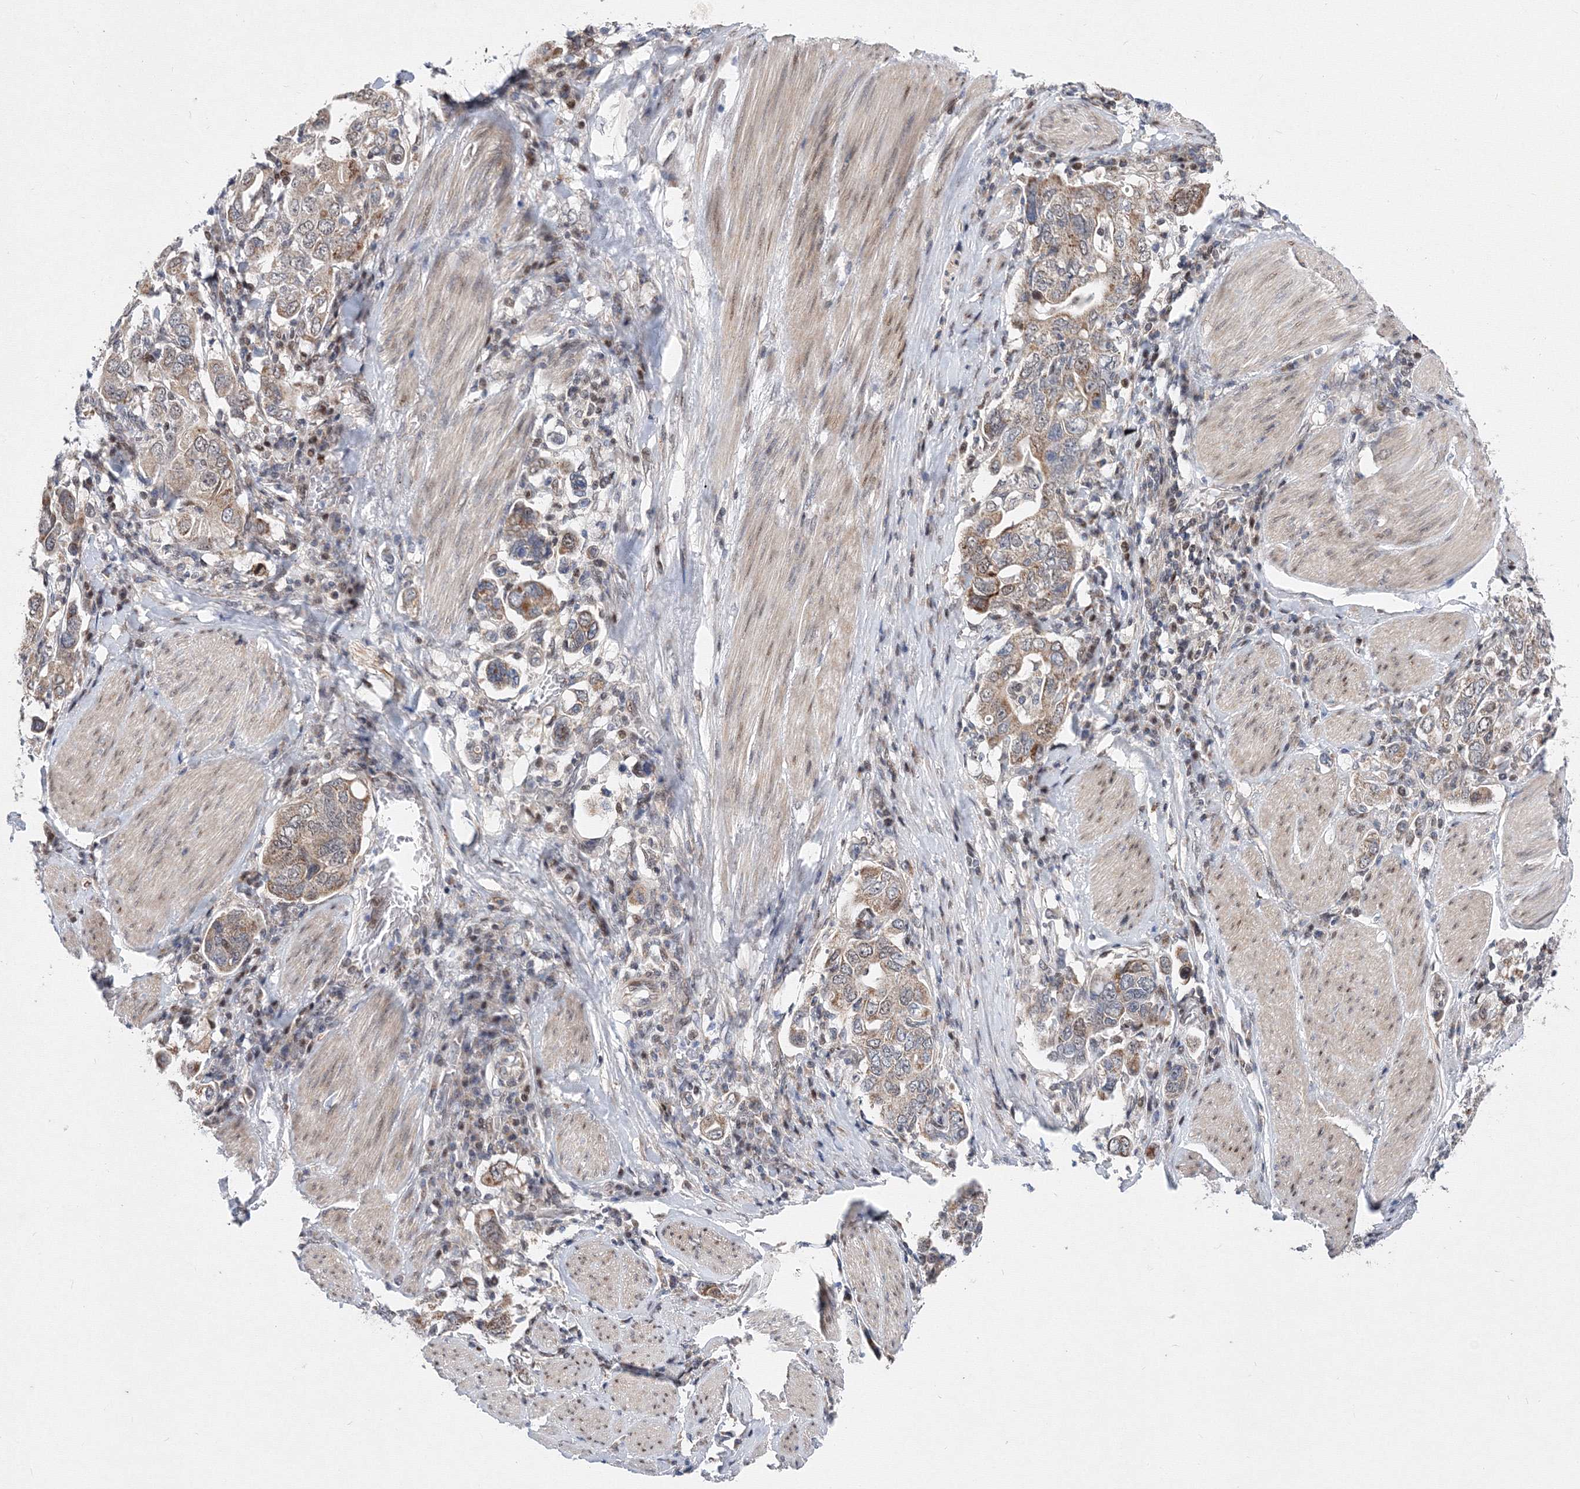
{"staining": {"intensity": "moderate", "quantity": ">75%", "location": "cytoplasmic/membranous"}, "tissue": "stomach cancer", "cell_type": "Tumor cells", "image_type": "cancer", "snomed": [{"axis": "morphology", "description": "Adenocarcinoma, NOS"}, {"axis": "topography", "description": "Stomach, upper"}], "caption": "Brown immunohistochemical staining in human stomach cancer shows moderate cytoplasmic/membranous expression in about >75% of tumor cells.", "gene": "GPN1", "patient": {"sex": "male", "age": 62}}